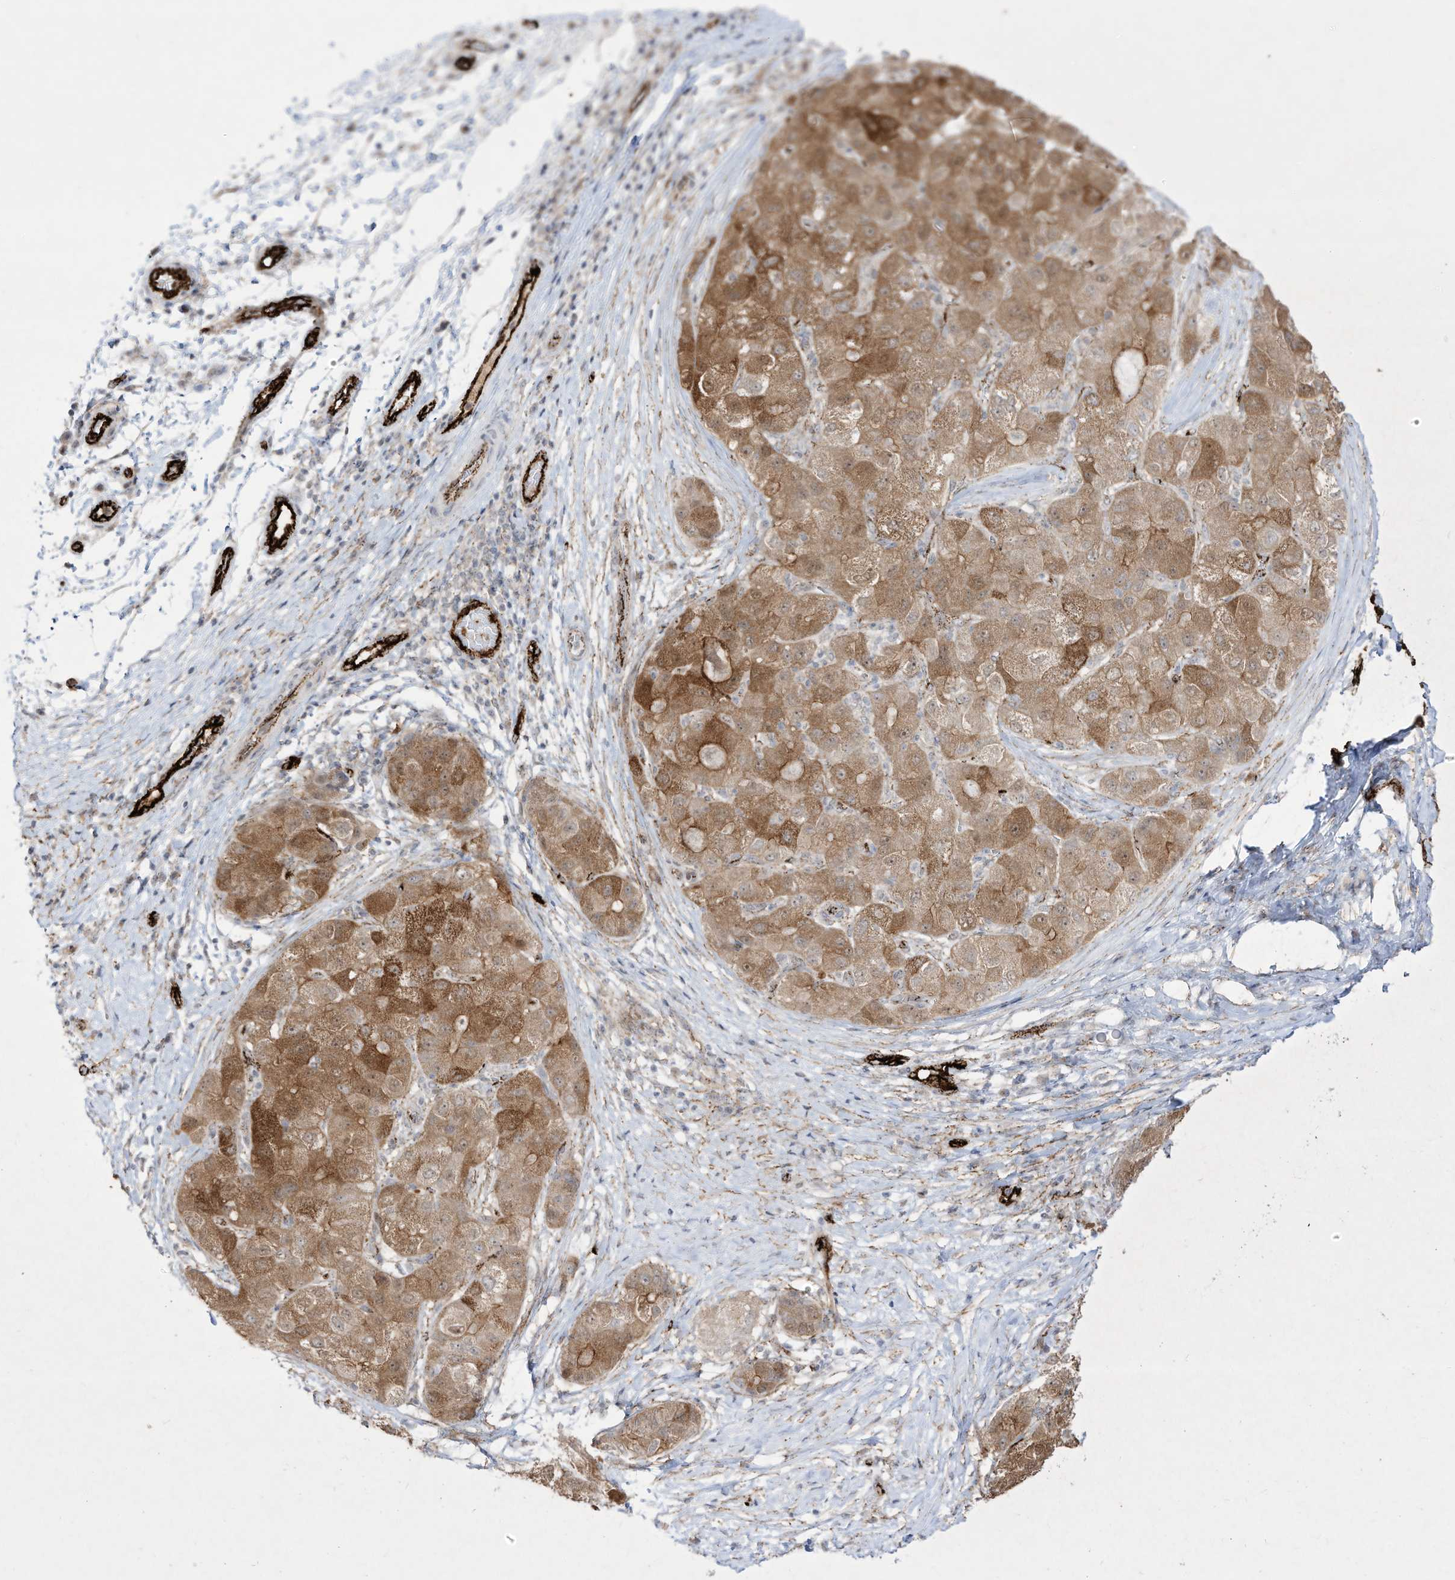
{"staining": {"intensity": "moderate", "quantity": ">75%", "location": "cytoplasmic/membranous"}, "tissue": "liver cancer", "cell_type": "Tumor cells", "image_type": "cancer", "snomed": [{"axis": "morphology", "description": "Carcinoma, Hepatocellular, NOS"}, {"axis": "topography", "description": "Liver"}], "caption": "Tumor cells demonstrate moderate cytoplasmic/membranous staining in about >75% of cells in liver cancer.", "gene": "ZGRF1", "patient": {"sex": "male", "age": 80}}